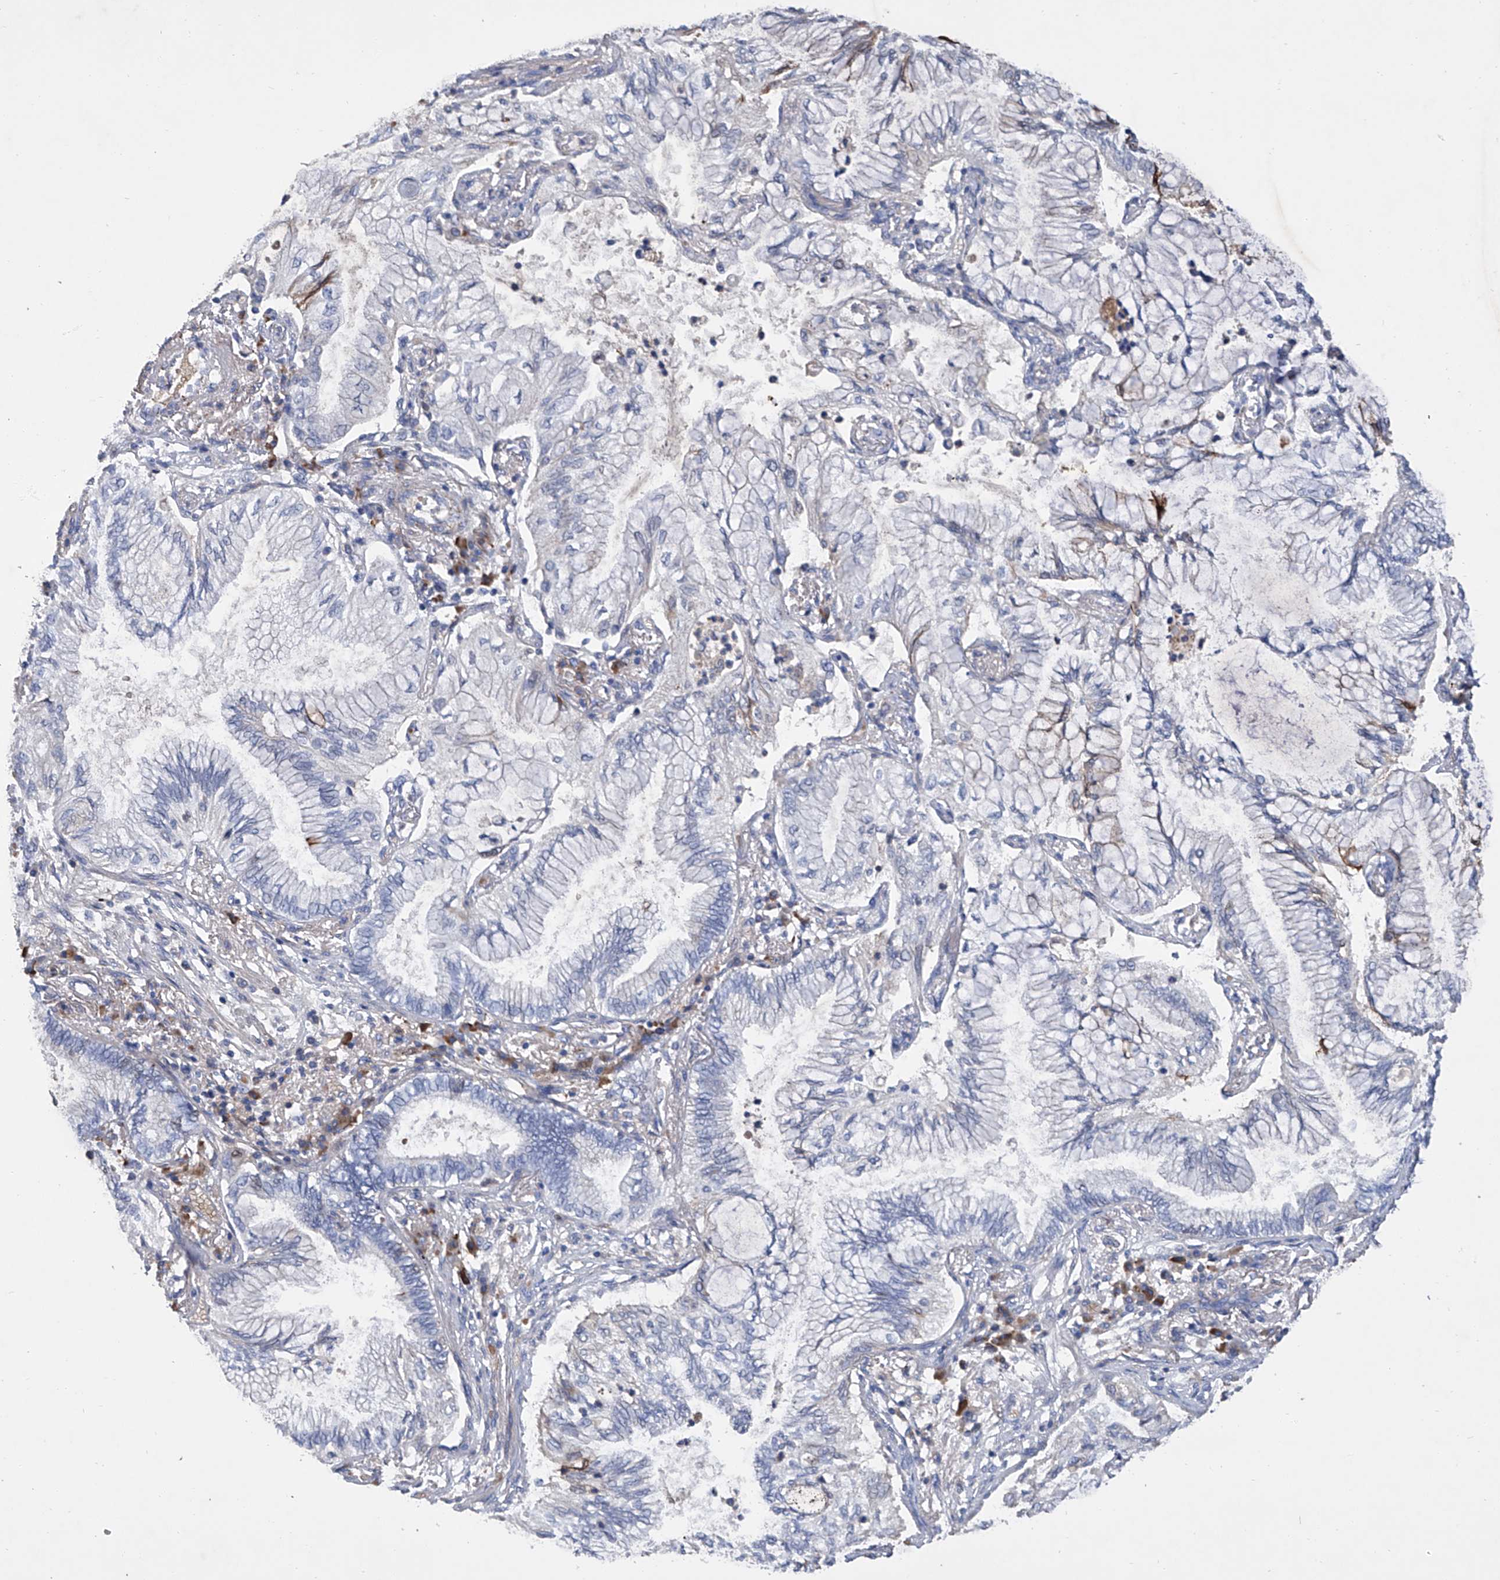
{"staining": {"intensity": "negative", "quantity": "none", "location": "none"}, "tissue": "bronchus", "cell_type": "Respiratory epithelial cells", "image_type": "normal", "snomed": [{"axis": "morphology", "description": "Normal tissue, NOS"}, {"axis": "morphology", "description": "Adenocarcinoma, NOS"}, {"axis": "topography", "description": "Bronchus"}, {"axis": "topography", "description": "Lung"}], "caption": "Protein analysis of benign bronchus displays no significant staining in respiratory epithelial cells. (DAB immunohistochemistry (IHC) with hematoxylin counter stain).", "gene": "GPT", "patient": {"sex": "female", "age": 70}}